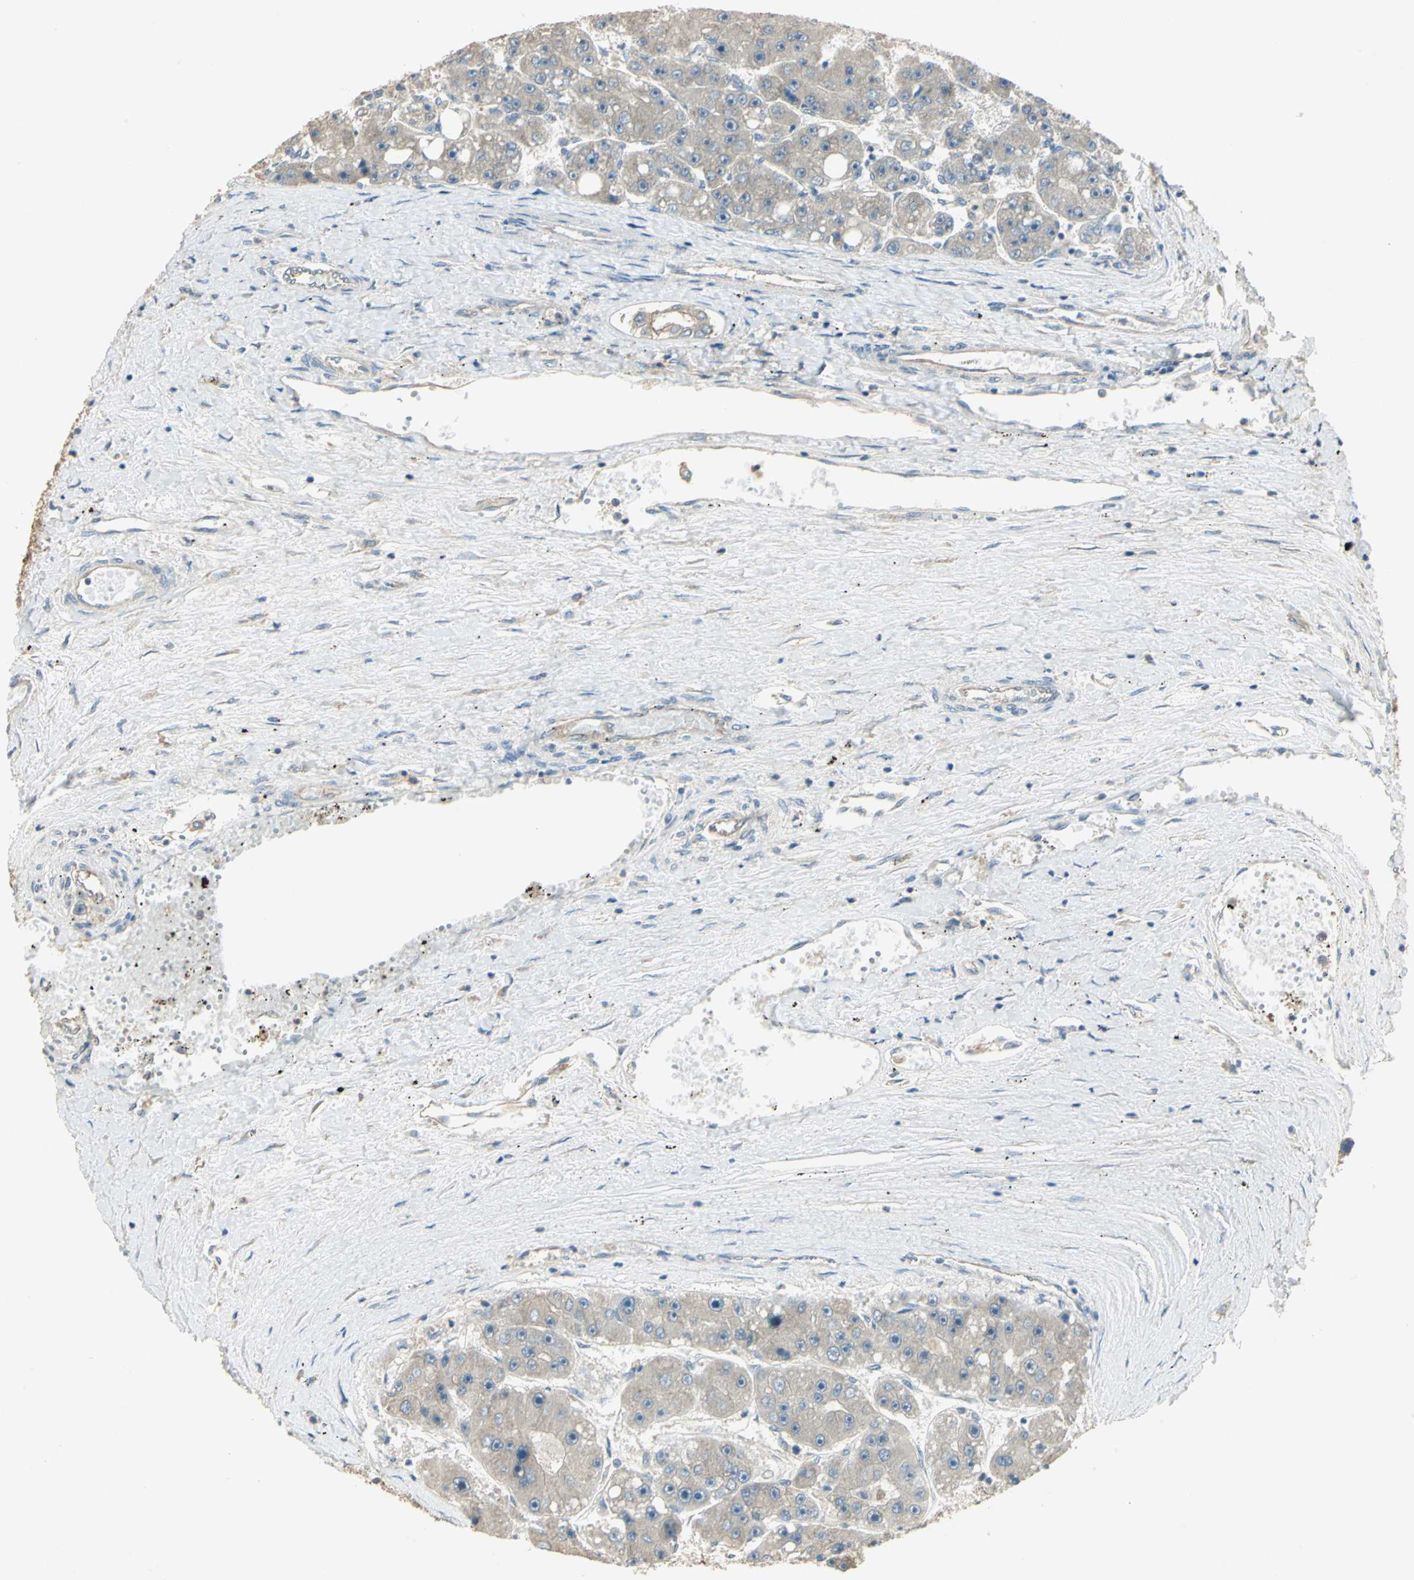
{"staining": {"intensity": "weak", "quantity": ">75%", "location": "cytoplasmic/membranous"}, "tissue": "liver cancer", "cell_type": "Tumor cells", "image_type": "cancer", "snomed": [{"axis": "morphology", "description": "Carcinoma, Hepatocellular, NOS"}, {"axis": "topography", "description": "Liver"}], "caption": "Immunohistochemical staining of human liver cancer shows low levels of weak cytoplasmic/membranous protein expression in approximately >75% of tumor cells.", "gene": "SHC2", "patient": {"sex": "female", "age": 61}}